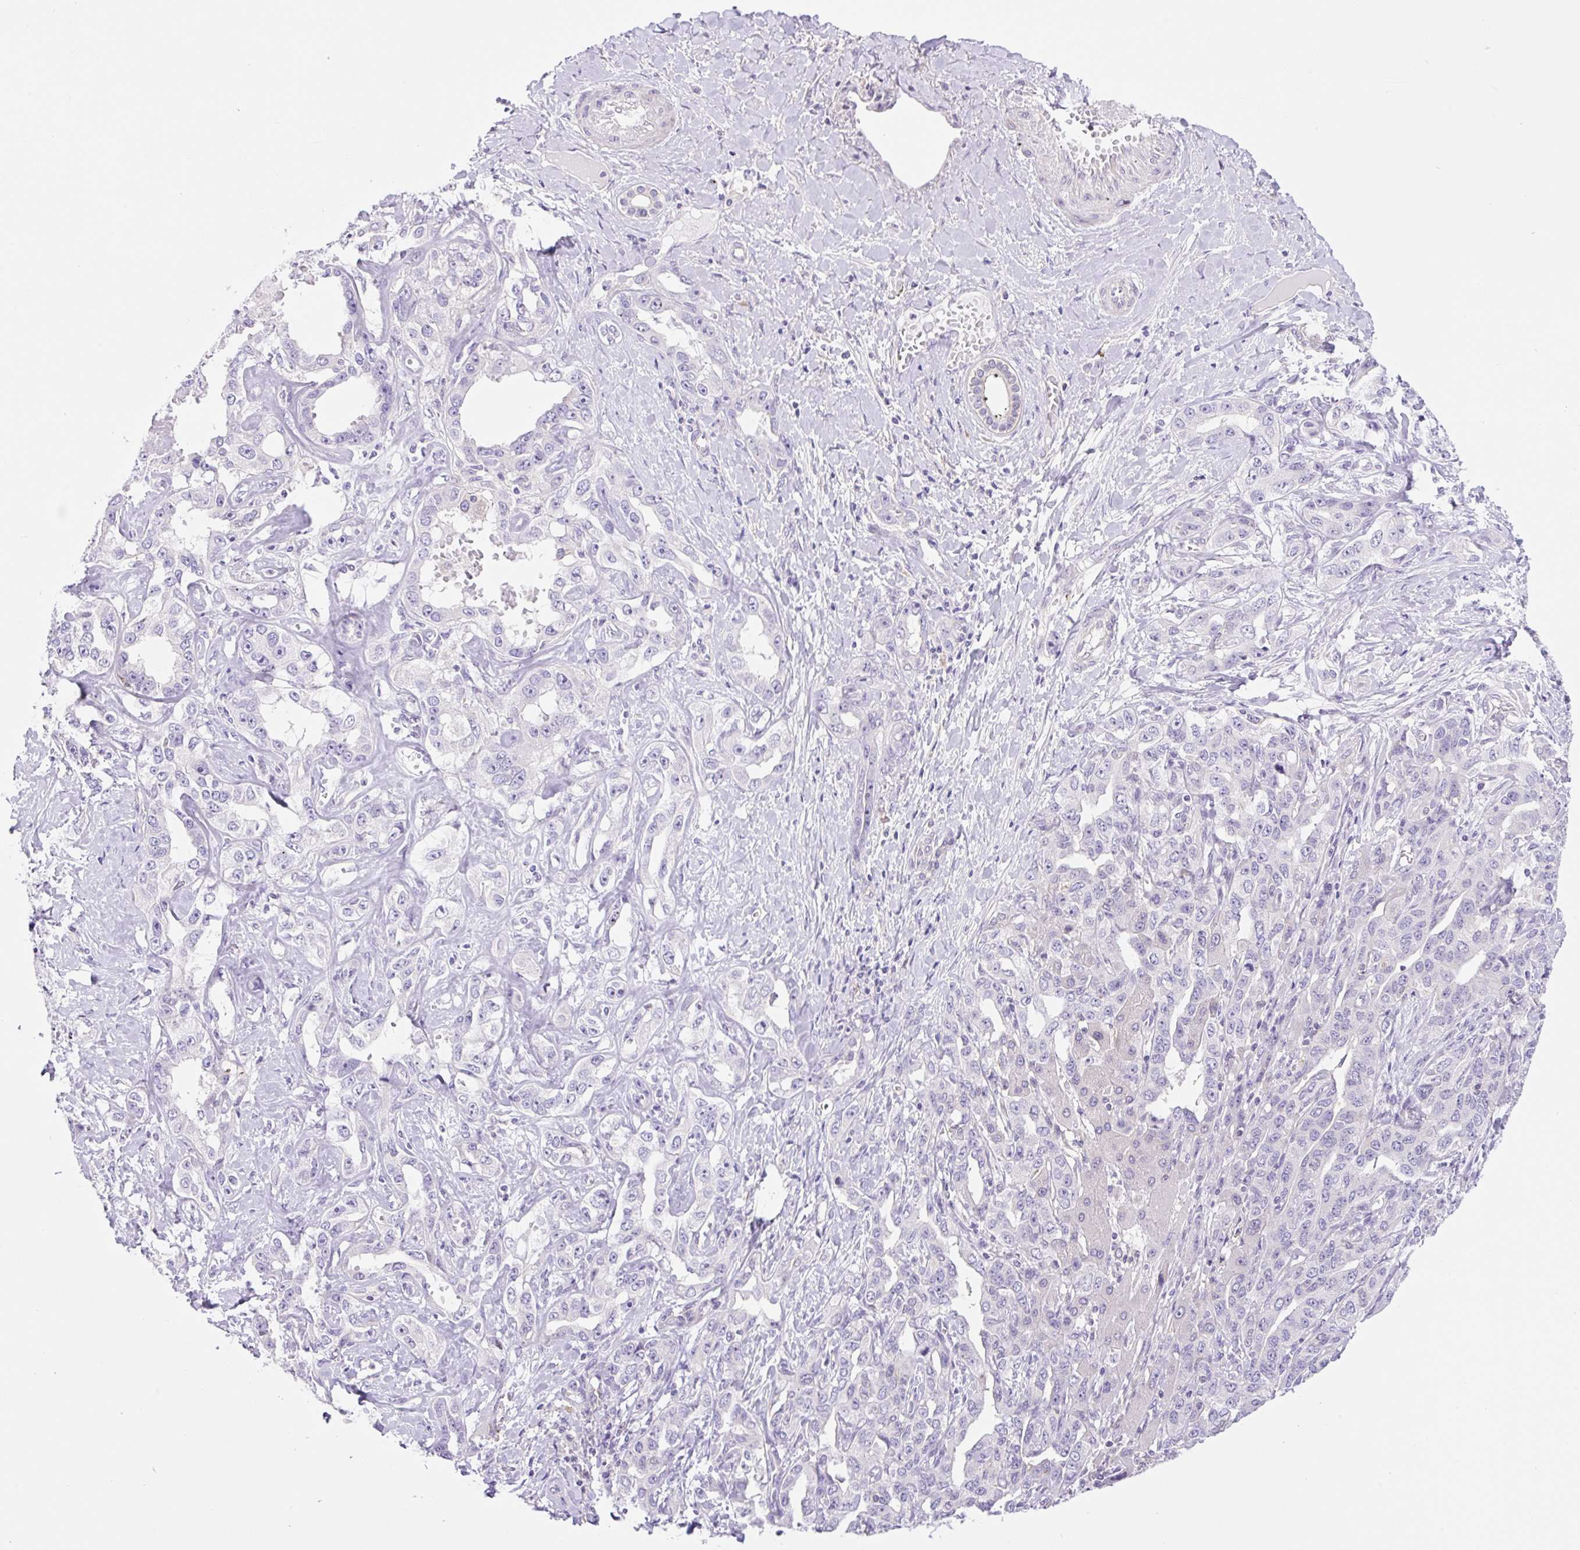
{"staining": {"intensity": "negative", "quantity": "none", "location": "none"}, "tissue": "liver cancer", "cell_type": "Tumor cells", "image_type": "cancer", "snomed": [{"axis": "morphology", "description": "Cholangiocarcinoma"}, {"axis": "topography", "description": "Liver"}], "caption": "This is a image of immunohistochemistry (IHC) staining of liver cholangiocarcinoma, which shows no staining in tumor cells.", "gene": "CAMK2B", "patient": {"sex": "male", "age": 59}}